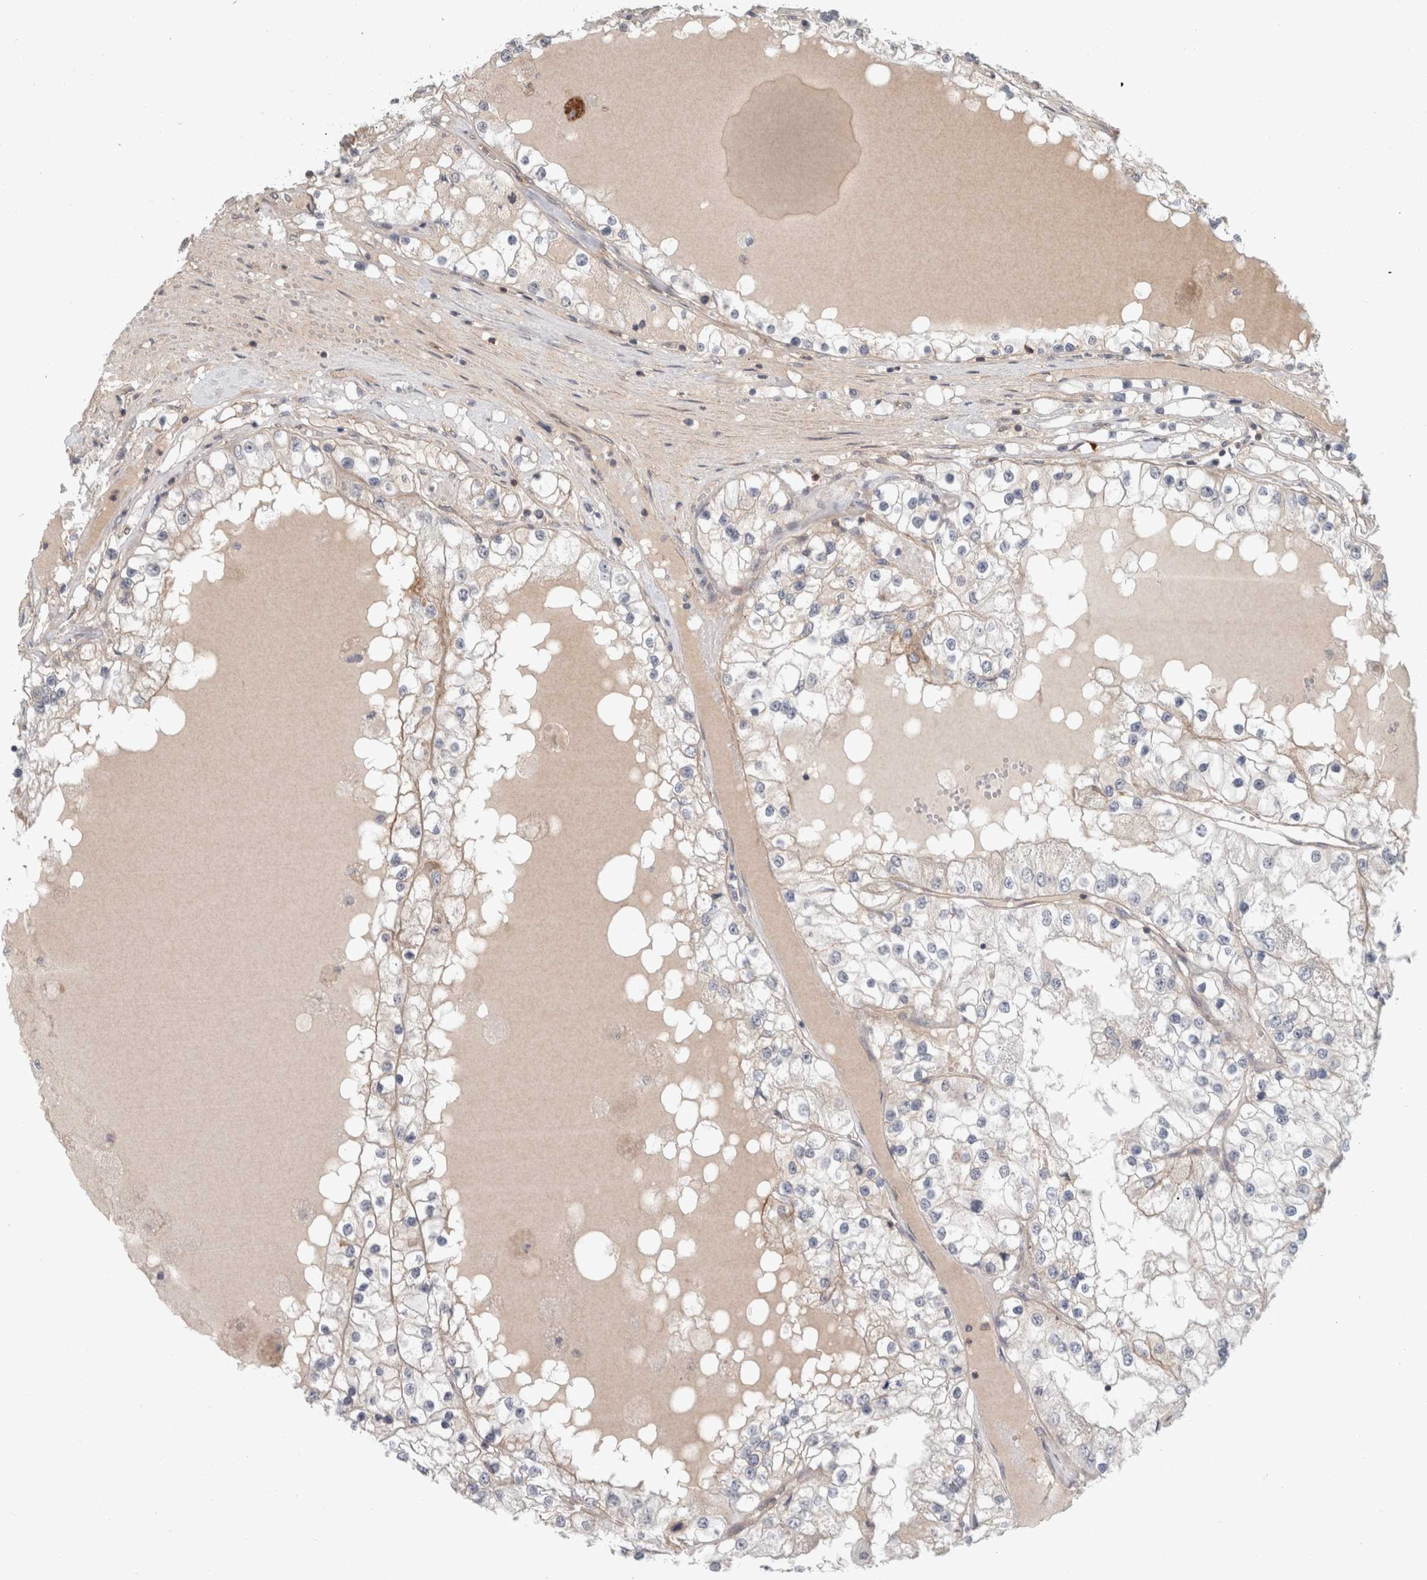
{"staining": {"intensity": "negative", "quantity": "none", "location": "none"}, "tissue": "renal cancer", "cell_type": "Tumor cells", "image_type": "cancer", "snomed": [{"axis": "morphology", "description": "Adenocarcinoma, NOS"}, {"axis": "topography", "description": "Kidney"}], "caption": "There is no significant positivity in tumor cells of renal cancer (adenocarcinoma).", "gene": "RASAL2", "patient": {"sex": "male", "age": 68}}